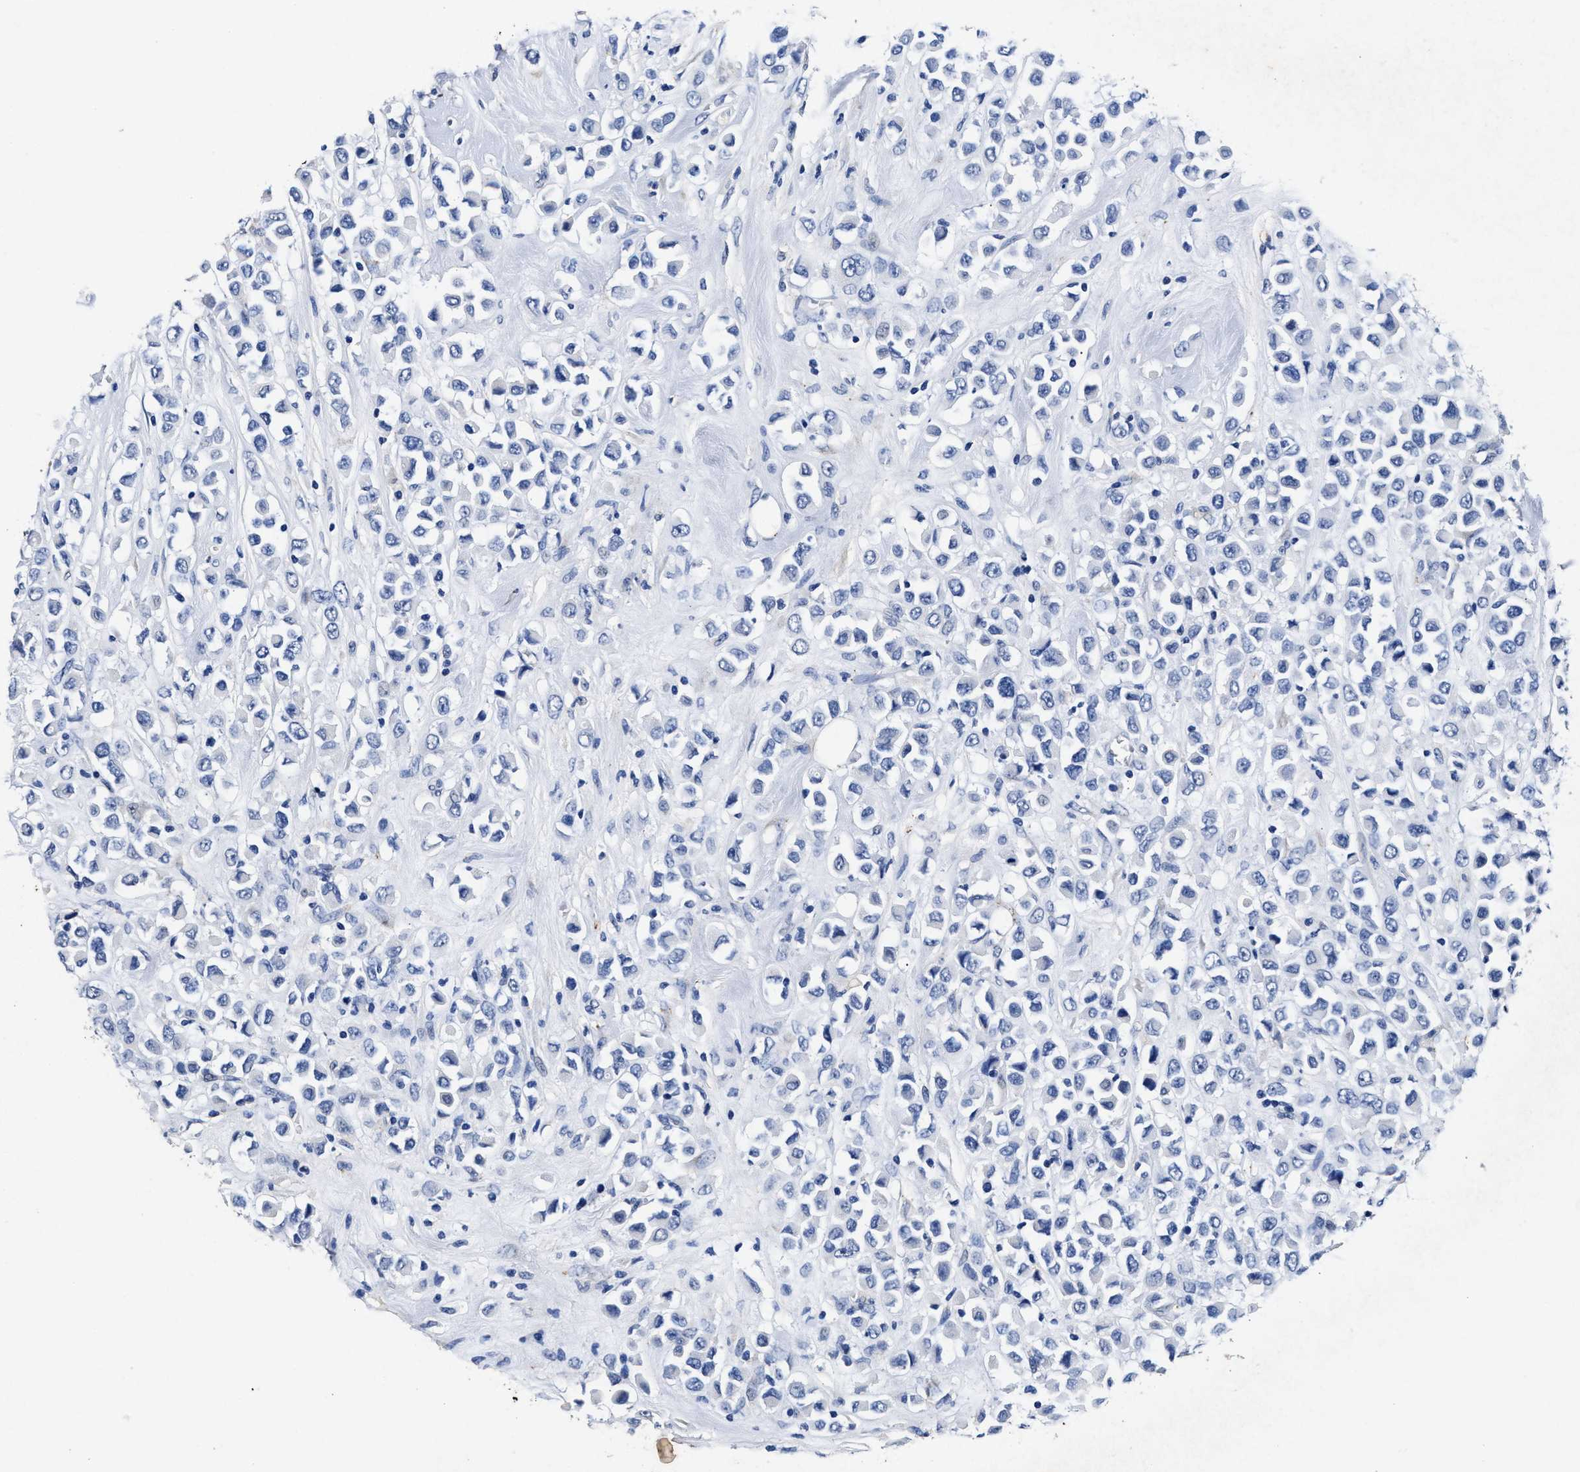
{"staining": {"intensity": "negative", "quantity": "none", "location": "none"}, "tissue": "breast cancer", "cell_type": "Tumor cells", "image_type": "cancer", "snomed": [{"axis": "morphology", "description": "Duct carcinoma"}, {"axis": "topography", "description": "Breast"}], "caption": "The histopathology image displays no significant staining in tumor cells of invasive ductal carcinoma (breast). The staining is performed using DAB (3,3'-diaminobenzidine) brown chromogen with nuclei counter-stained in using hematoxylin.", "gene": "LTB4R2", "patient": {"sex": "female", "age": 61}}